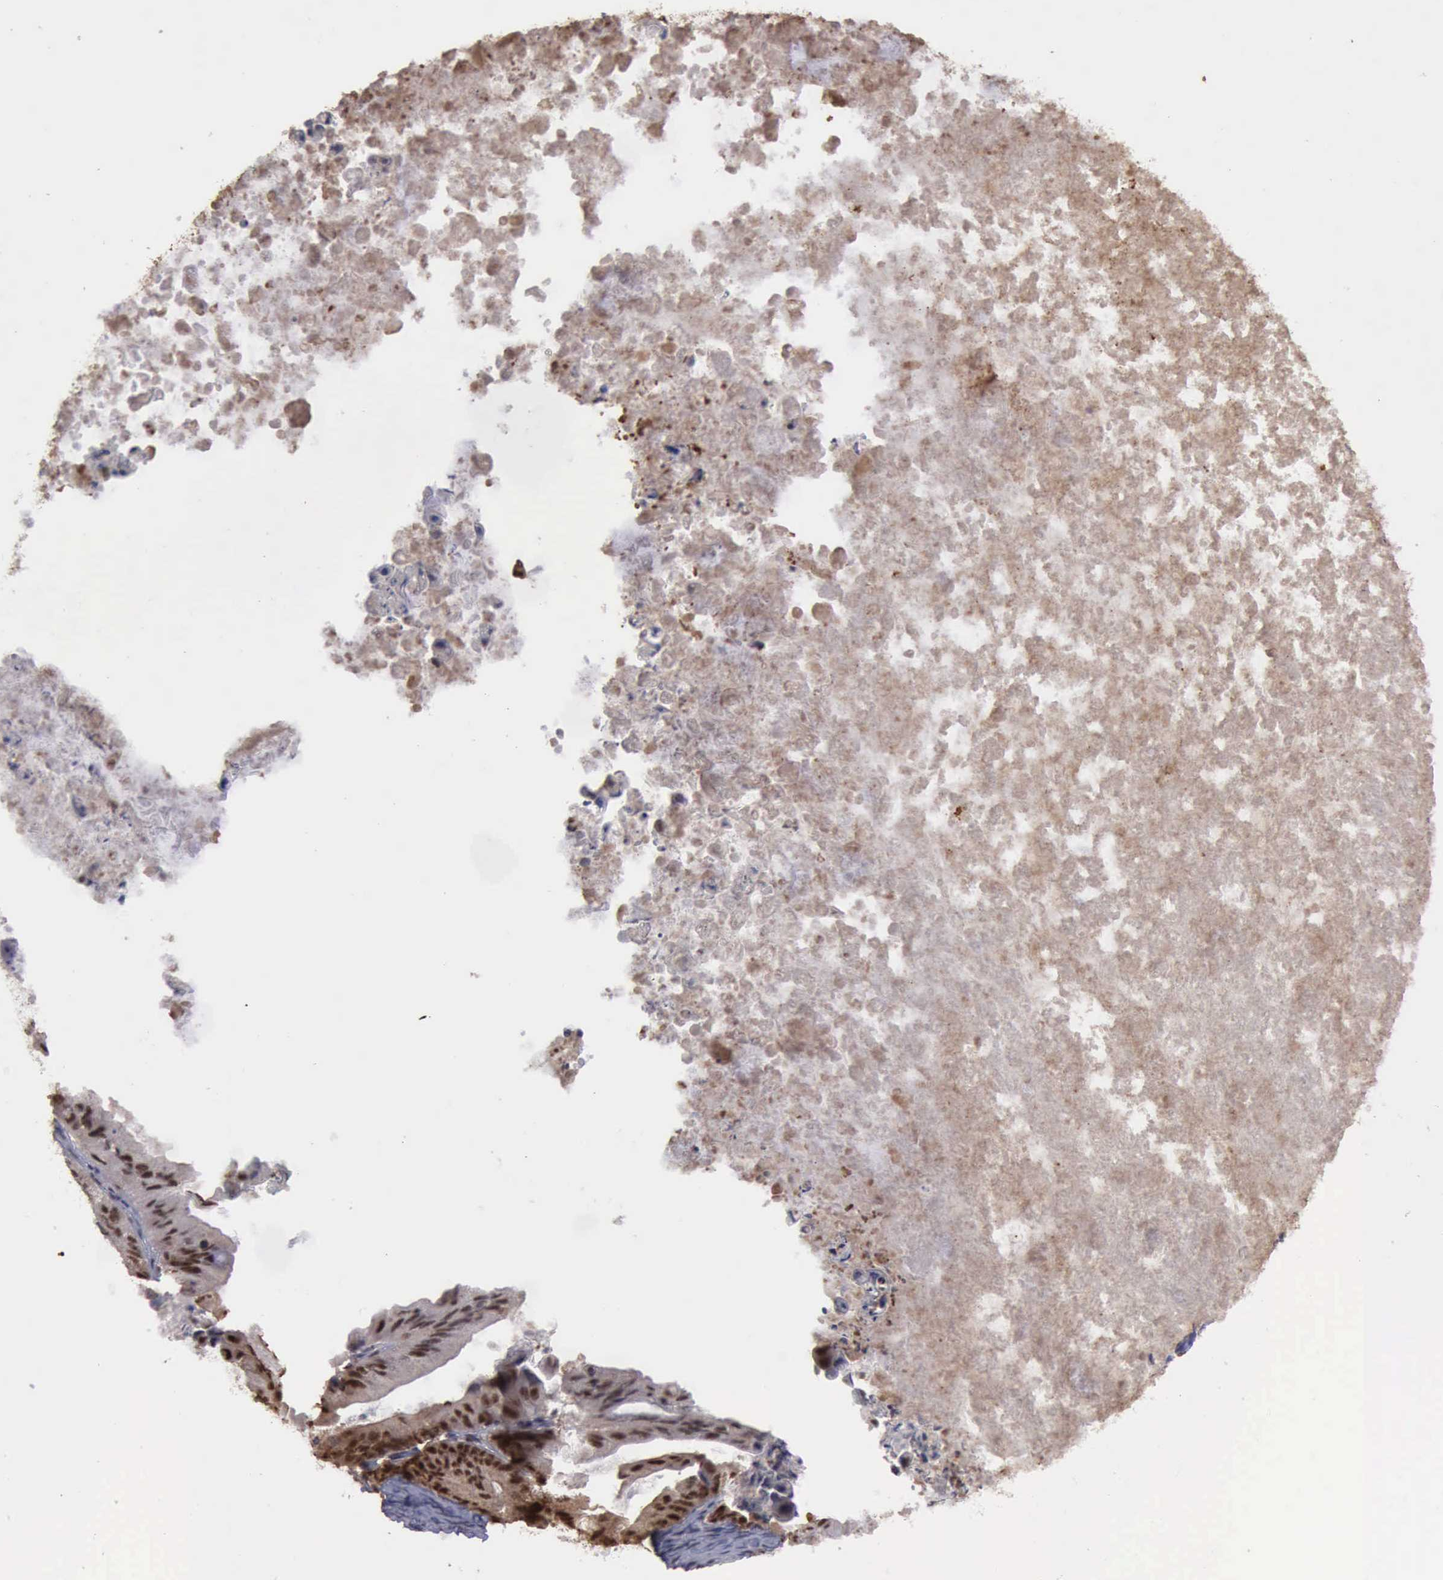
{"staining": {"intensity": "moderate", "quantity": ">75%", "location": "cytoplasmic/membranous,nuclear"}, "tissue": "ovarian cancer", "cell_type": "Tumor cells", "image_type": "cancer", "snomed": [{"axis": "morphology", "description": "Cystadenocarcinoma, mucinous, NOS"}, {"axis": "topography", "description": "Ovary"}], "caption": "Brown immunohistochemical staining in ovarian cancer (mucinous cystadenocarcinoma) exhibits moderate cytoplasmic/membranous and nuclear staining in approximately >75% of tumor cells.", "gene": "TRMT2A", "patient": {"sex": "female", "age": 37}}